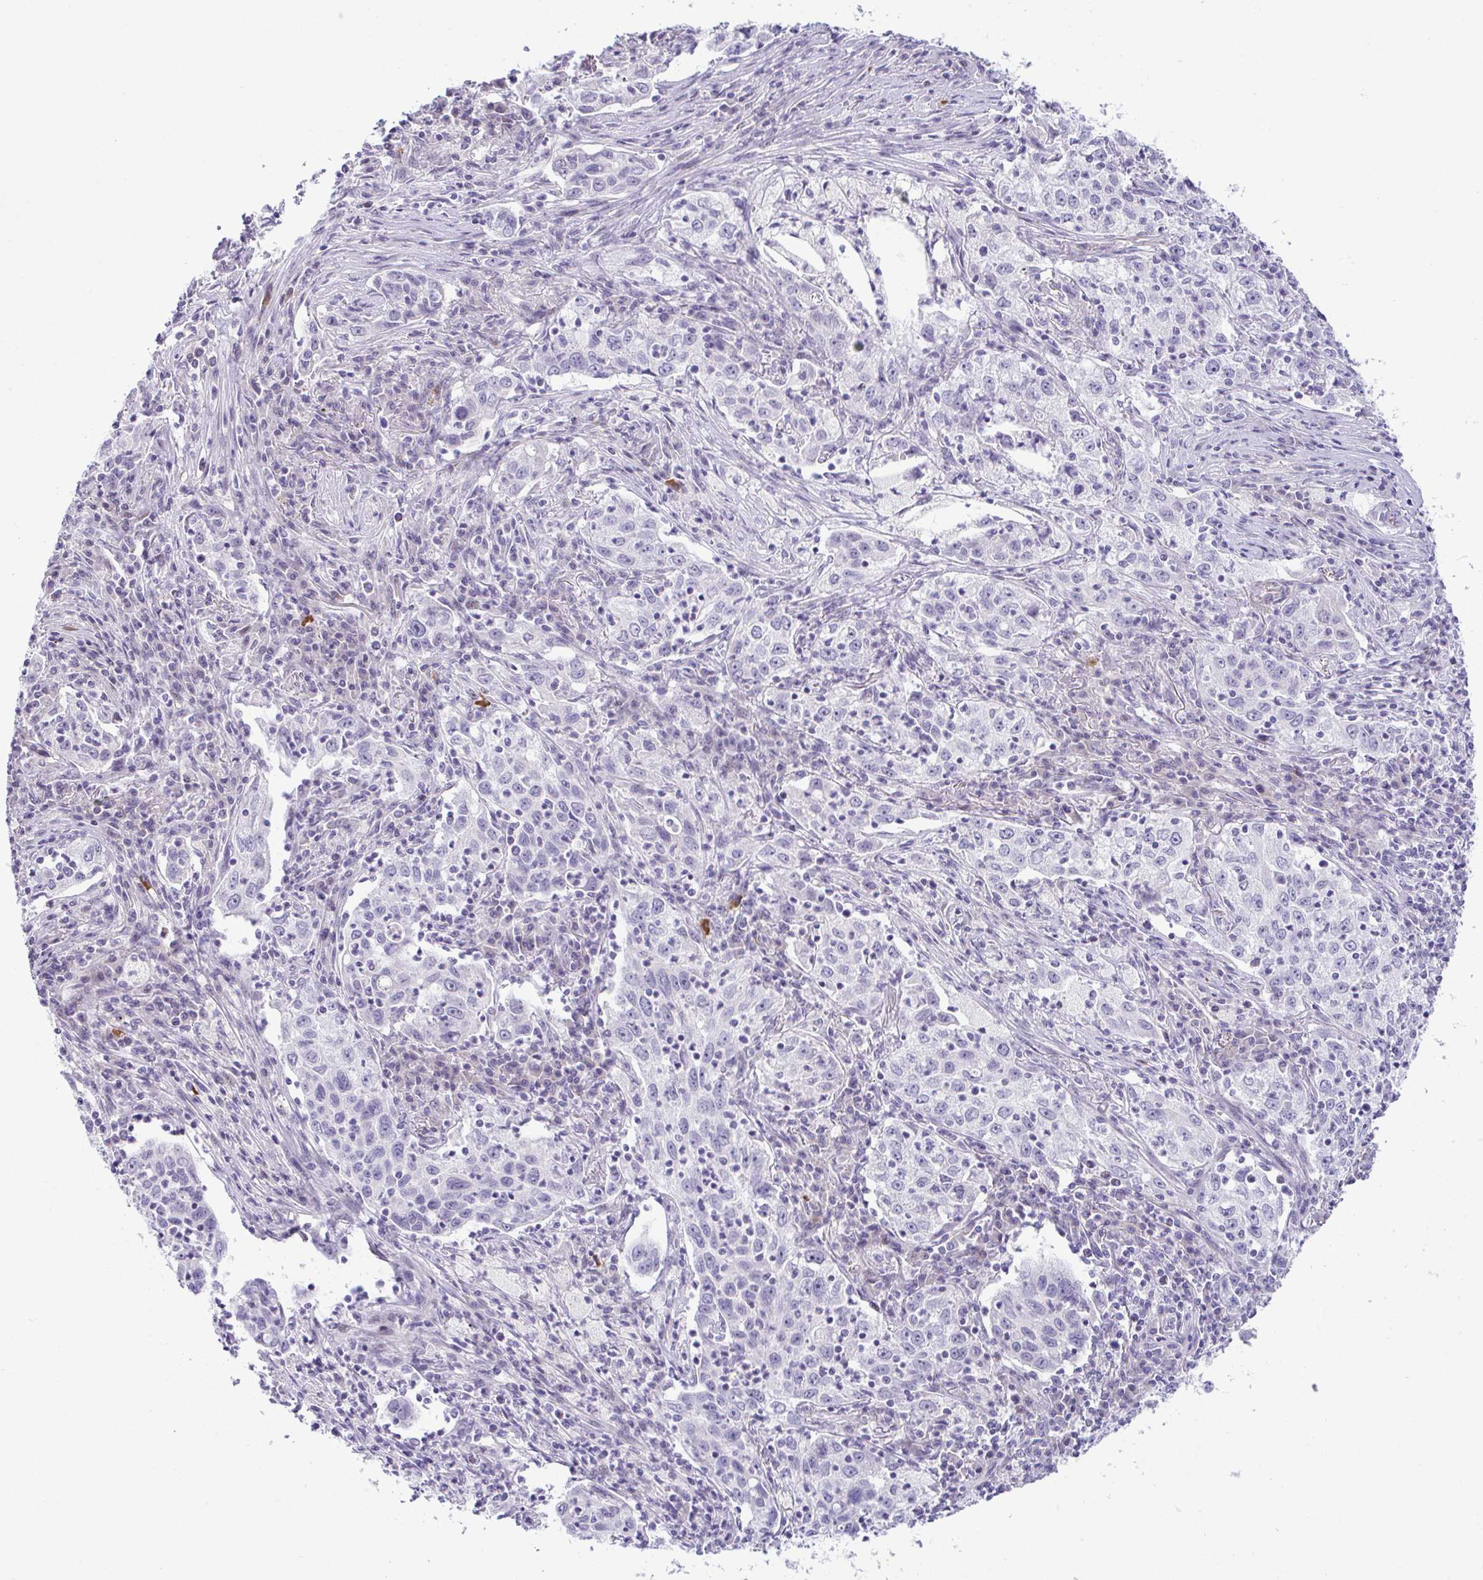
{"staining": {"intensity": "negative", "quantity": "none", "location": "none"}, "tissue": "lung cancer", "cell_type": "Tumor cells", "image_type": "cancer", "snomed": [{"axis": "morphology", "description": "Squamous cell carcinoma, NOS"}, {"axis": "topography", "description": "Lung"}], "caption": "The histopathology image shows no staining of tumor cells in squamous cell carcinoma (lung).", "gene": "USP35", "patient": {"sex": "male", "age": 71}}